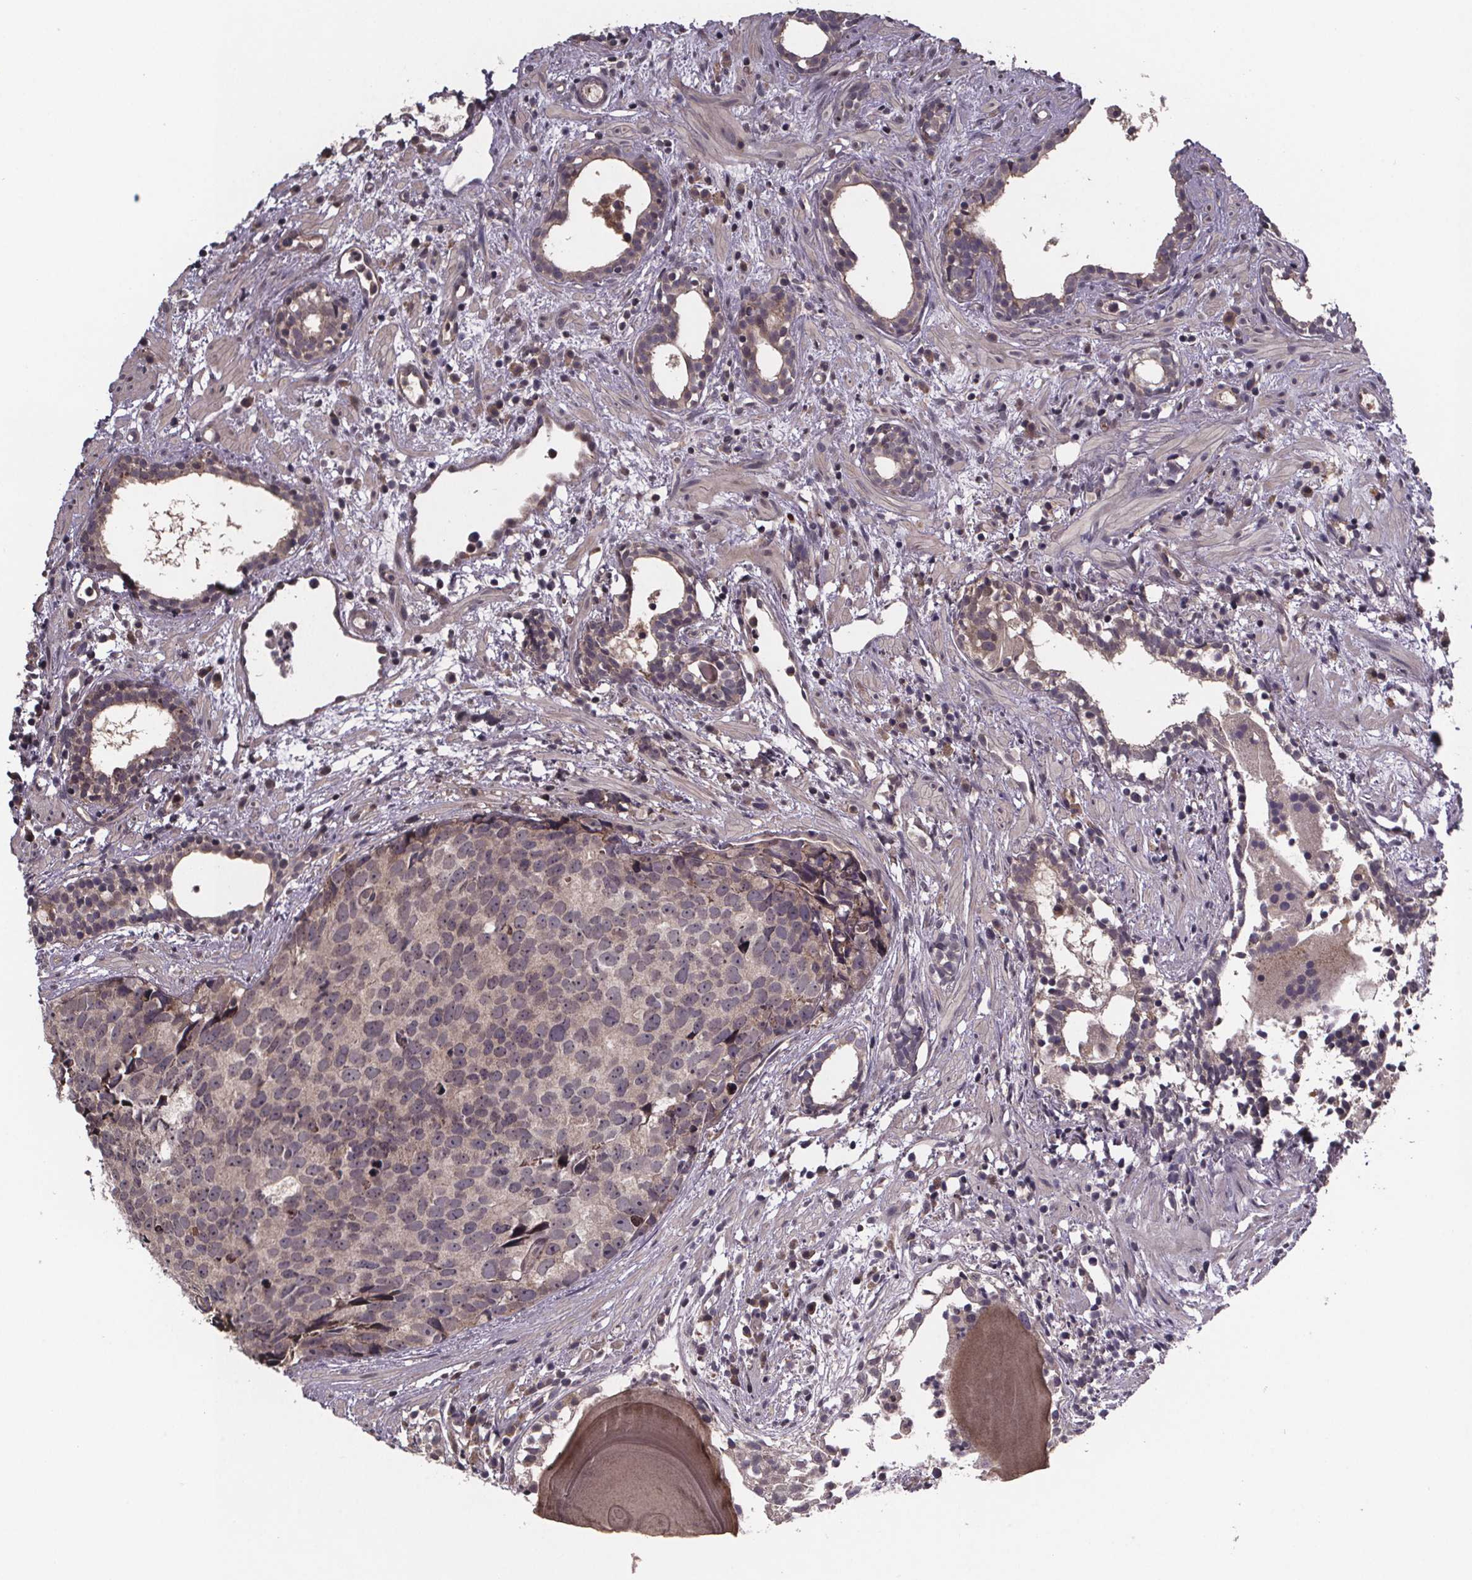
{"staining": {"intensity": "weak", "quantity": ">75%", "location": "cytoplasmic/membranous"}, "tissue": "prostate cancer", "cell_type": "Tumor cells", "image_type": "cancer", "snomed": [{"axis": "morphology", "description": "Adenocarcinoma, High grade"}, {"axis": "topography", "description": "Prostate"}], "caption": "An immunohistochemistry photomicrograph of neoplastic tissue is shown. Protein staining in brown shows weak cytoplasmic/membranous positivity in high-grade adenocarcinoma (prostate) within tumor cells. (DAB = brown stain, brightfield microscopy at high magnification).", "gene": "SAT1", "patient": {"sex": "male", "age": 83}}